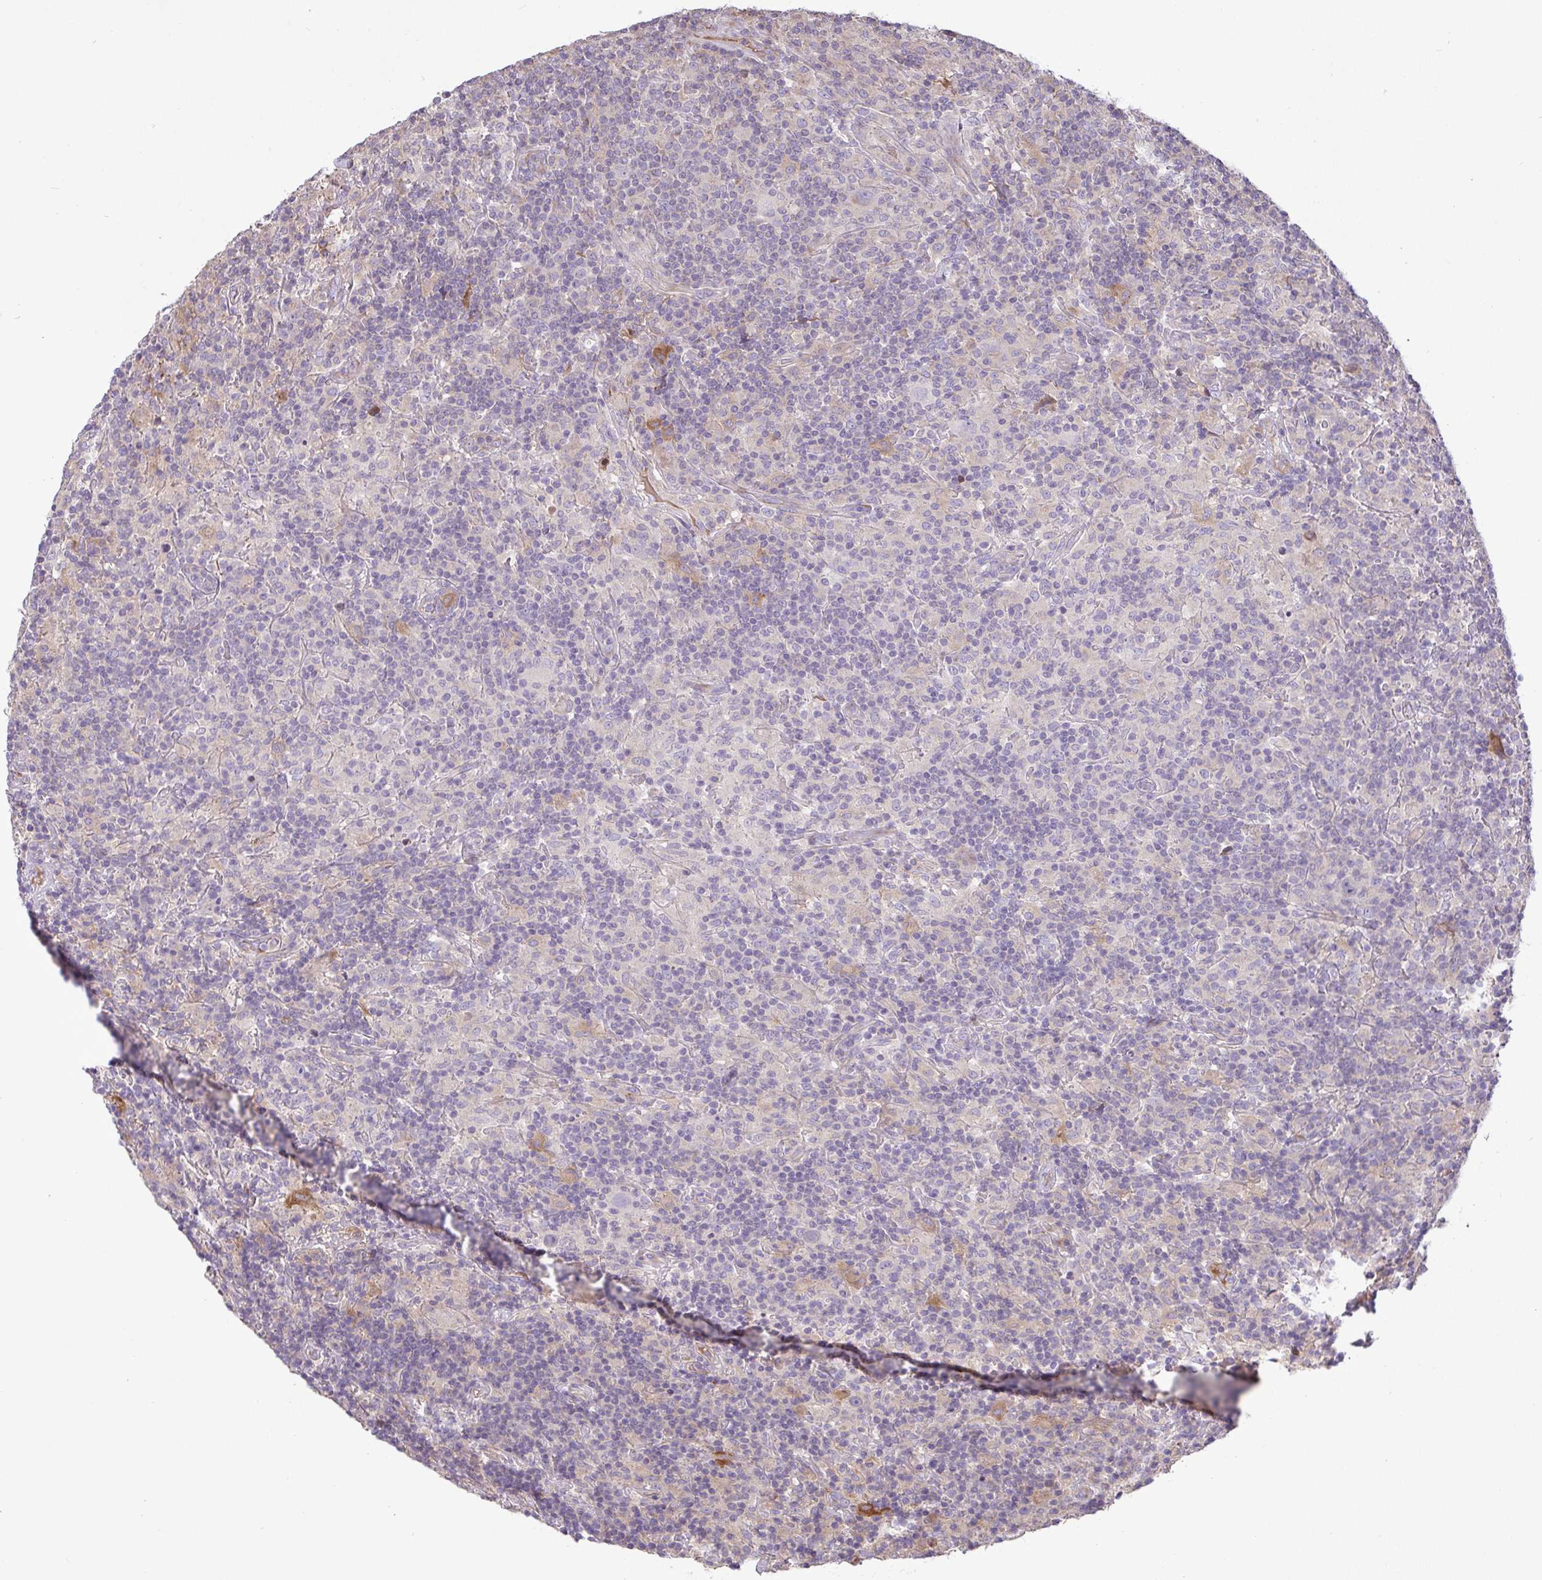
{"staining": {"intensity": "negative", "quantity": "none", "location": "none"}, "tissue": "lymphoma", "cell_type": "Tumor cells", "image_type": "cancer", "snomed": [{"axis": "morphology", "description": "Hodgkin's disease, NOS"}, {"axis": "topography", "description": "Lymph node"}], "caption": "Tumor cells show no significant protein staining in lymphoma.", "gene": "GRID2", "patient": {"sex": "male", "age": 70}}